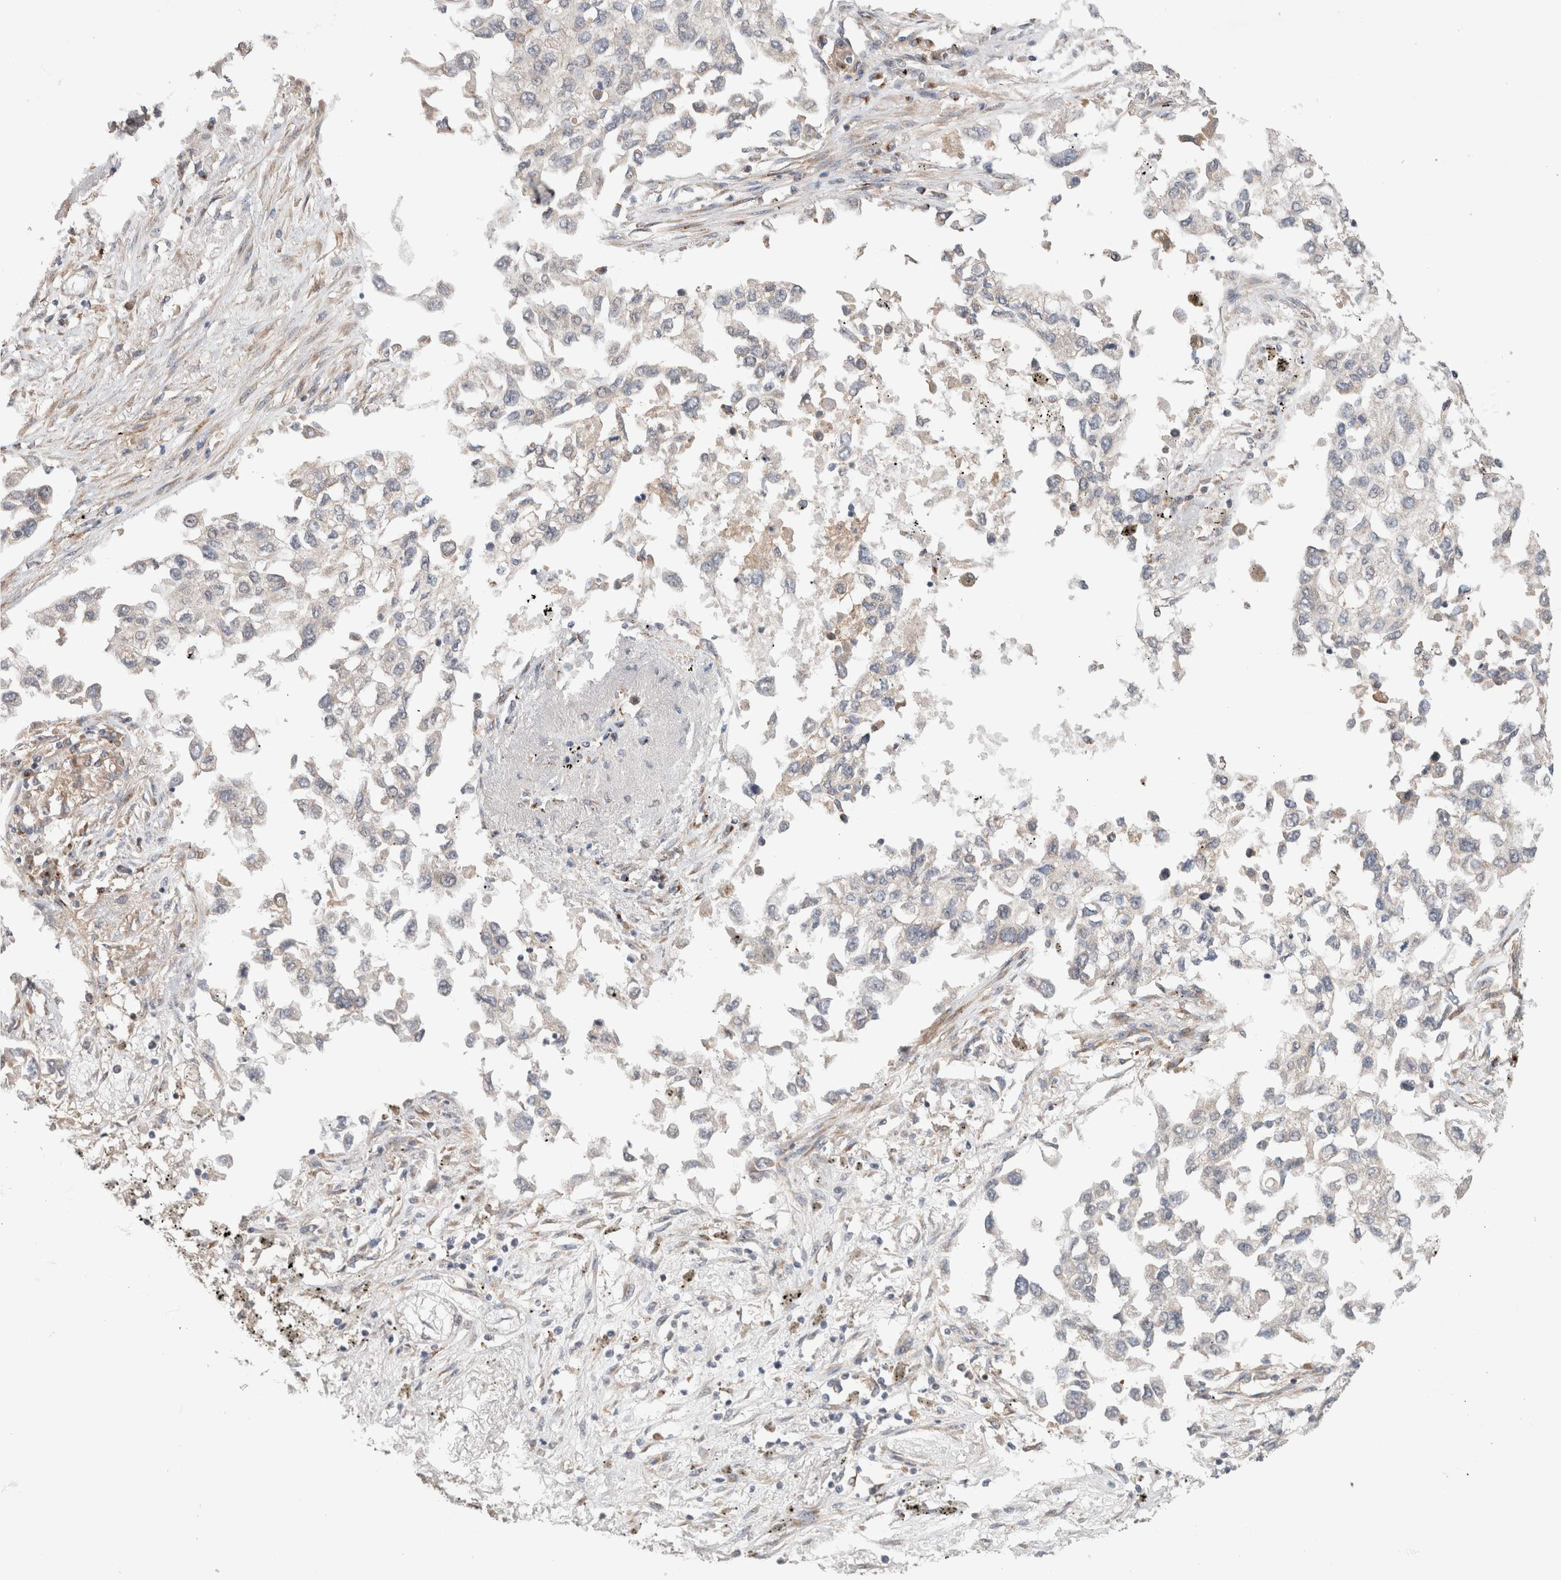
{"staining": {"intensity": "negative", "quantity": "none", "location": "none"}, "tissue": "lung cancer", "cell_type": "Tumor cells", "image_type": "cancer", "snomed": [{"axis": "morphology", "description": "Inflammation, NOS"}, {"axis": "morphology", "description": "Adenocarcinoma, NOS"}, {"axis": "topography", "description": "Lung"}], "caption": "Micrograph shows no protein expression in tumor cells of lung cancer (adenocarcinoma) tissue.", "gene": "TRIM5", "patient": {"sex": "male", "age": 63}}